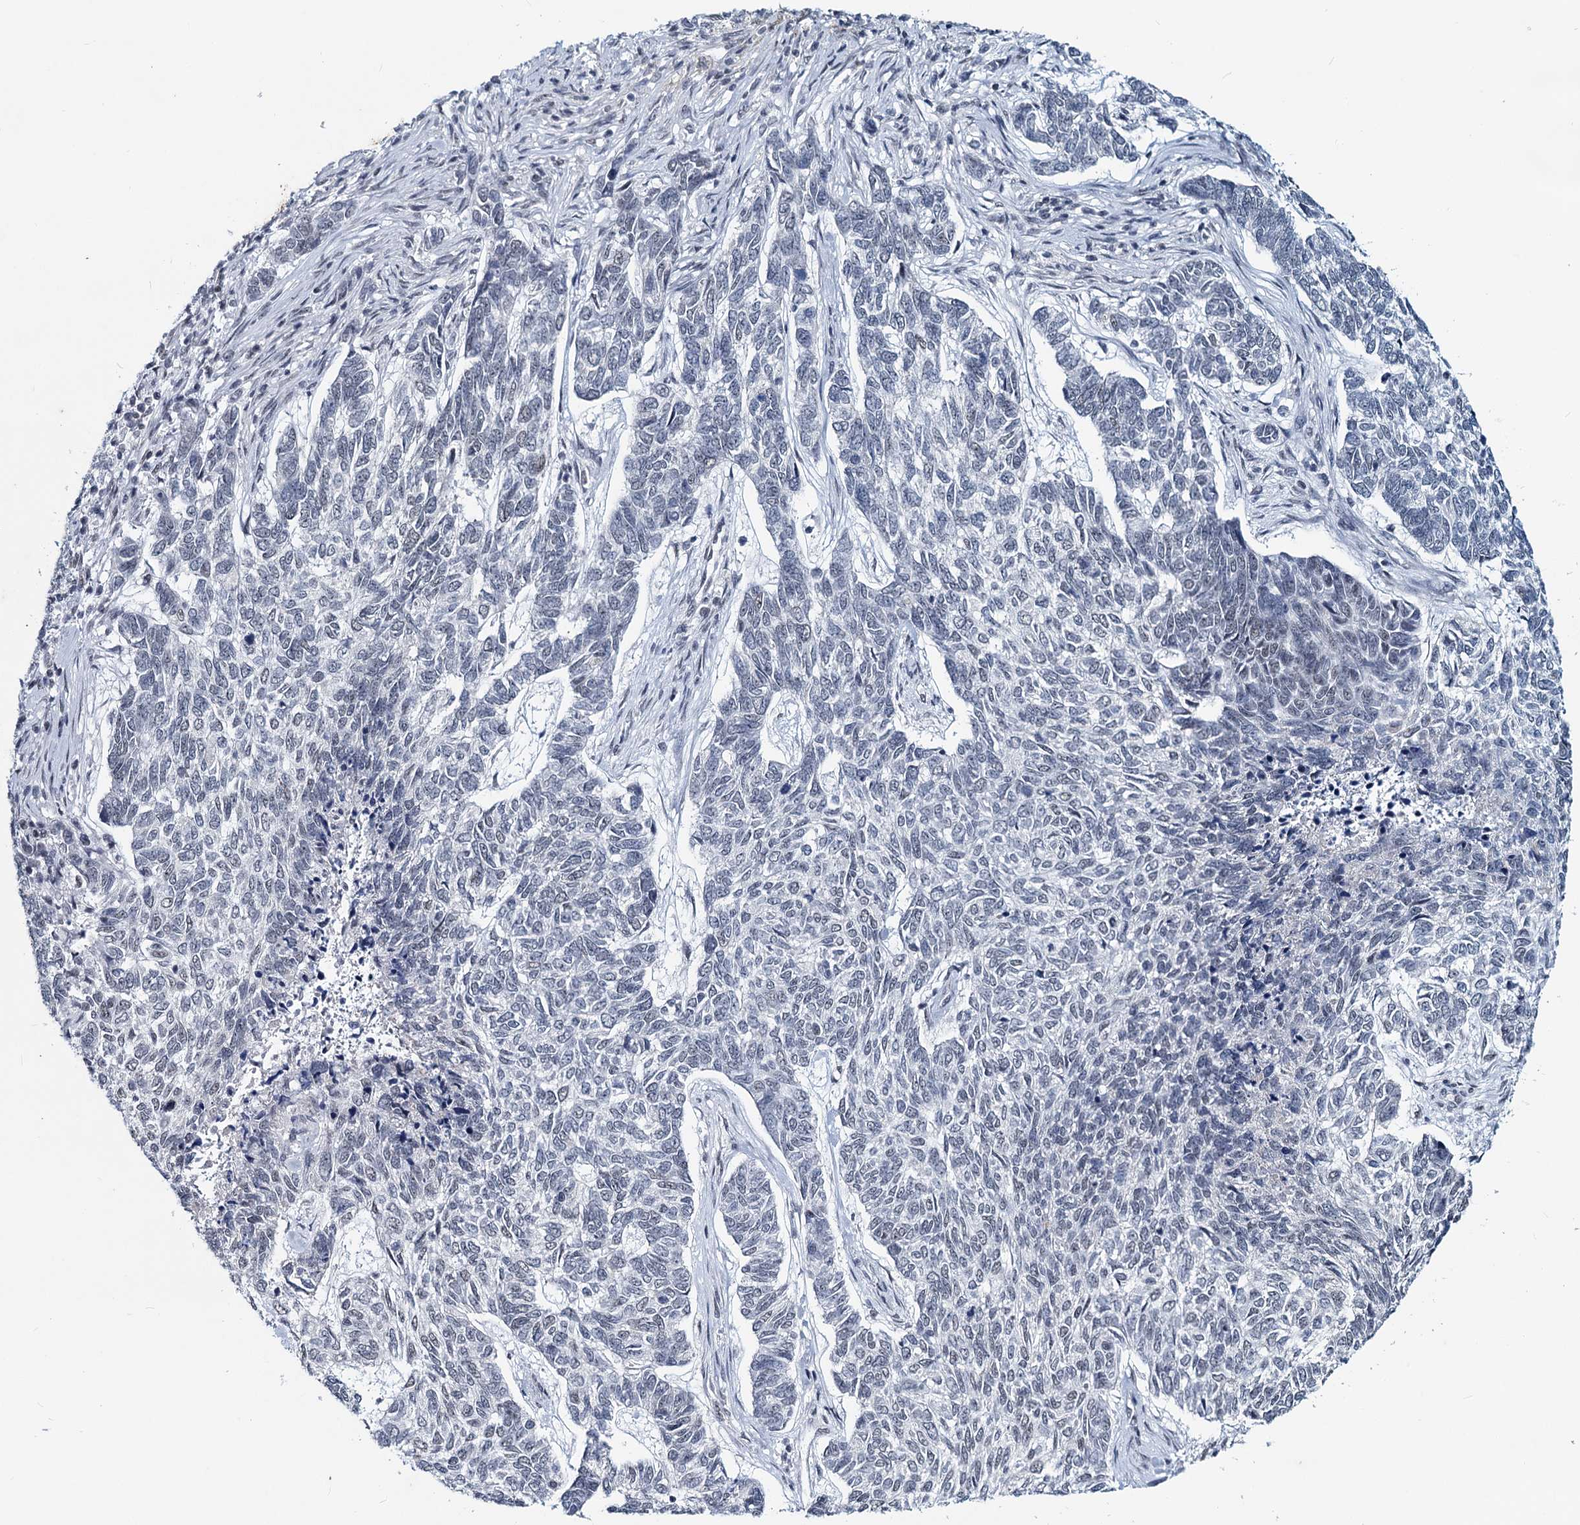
{"staining": {"intensity": "negative", "quantity": "none", "location": "none"}, "tissue": "skin cancer", "cell_type": "Tumor cells", "image_type": "cancer", "snomed": [{"axis": "morphology", "description": "Basal cell carcinoma"}, {"axis": "topography", "description": "Skin"}], "caption": "The photomicrograph reveals no significant expression in tumor cells of skin basal cell carcinoma.", "gene": "METTL14", "patient": {"sex": "female", "age": 65}}